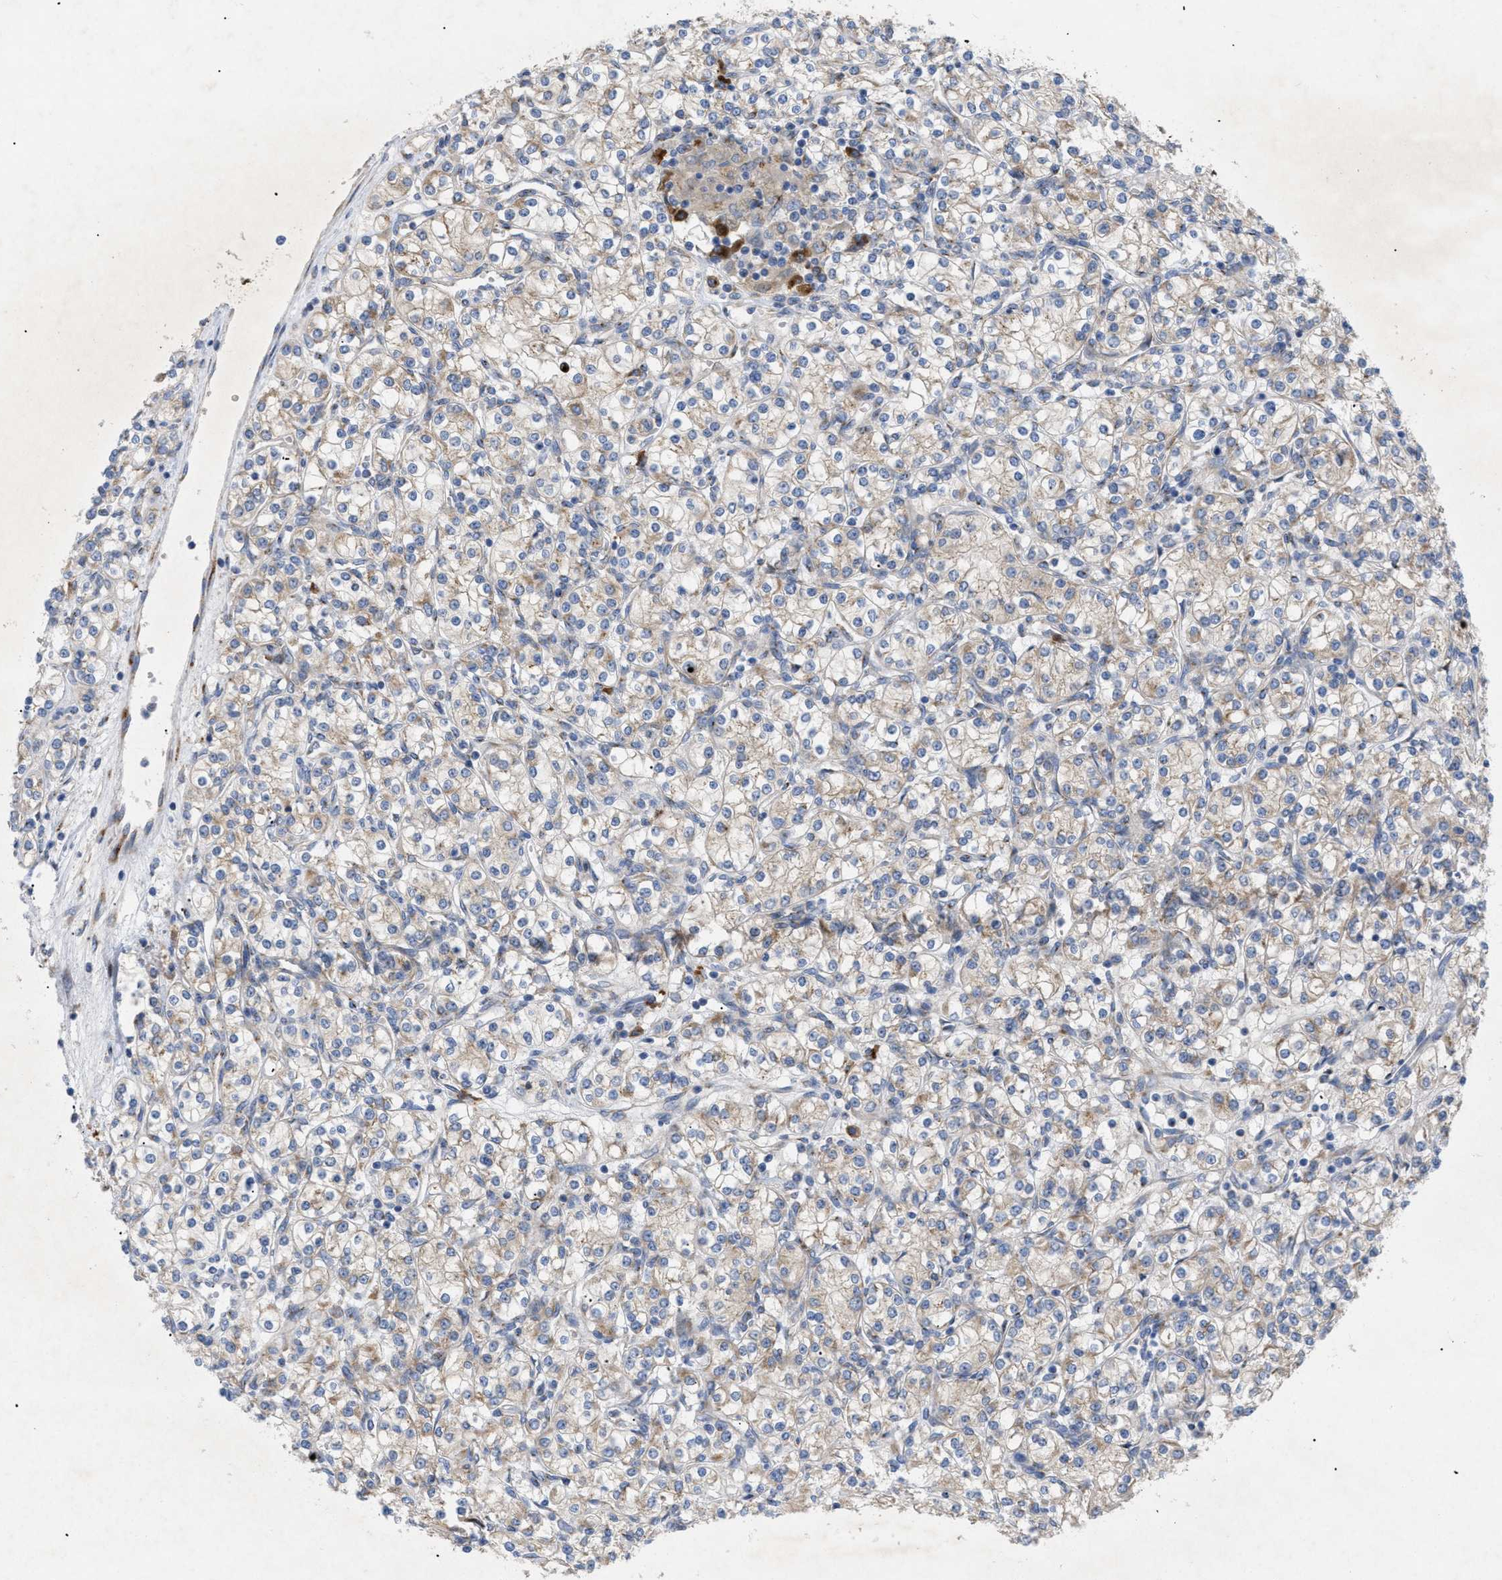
{"staining": {"intensity": "moderate", "quantity": "25%-75%", "location": "cytoplasmic/membranous"}, "tissue": "renal cancer", "cell_type": "Tumor cells", "image_type": "cancer", "snomed": [{"axis": "morphology", "description": "Adenocarcinoma, NOS"}, {"axis": "topography", "description": "Kidney"}], "caption": "A medium amount of moderate cytoplasmic/membranous expression is seen in approximately 25%-75% of tumor cells in adenocarcinoma (renal) tissue. (Brightfield microscopy of DAB IHC at high magnification).", "gene": "SLC50A1", "patient": {"sex": "male", "age": 77}}